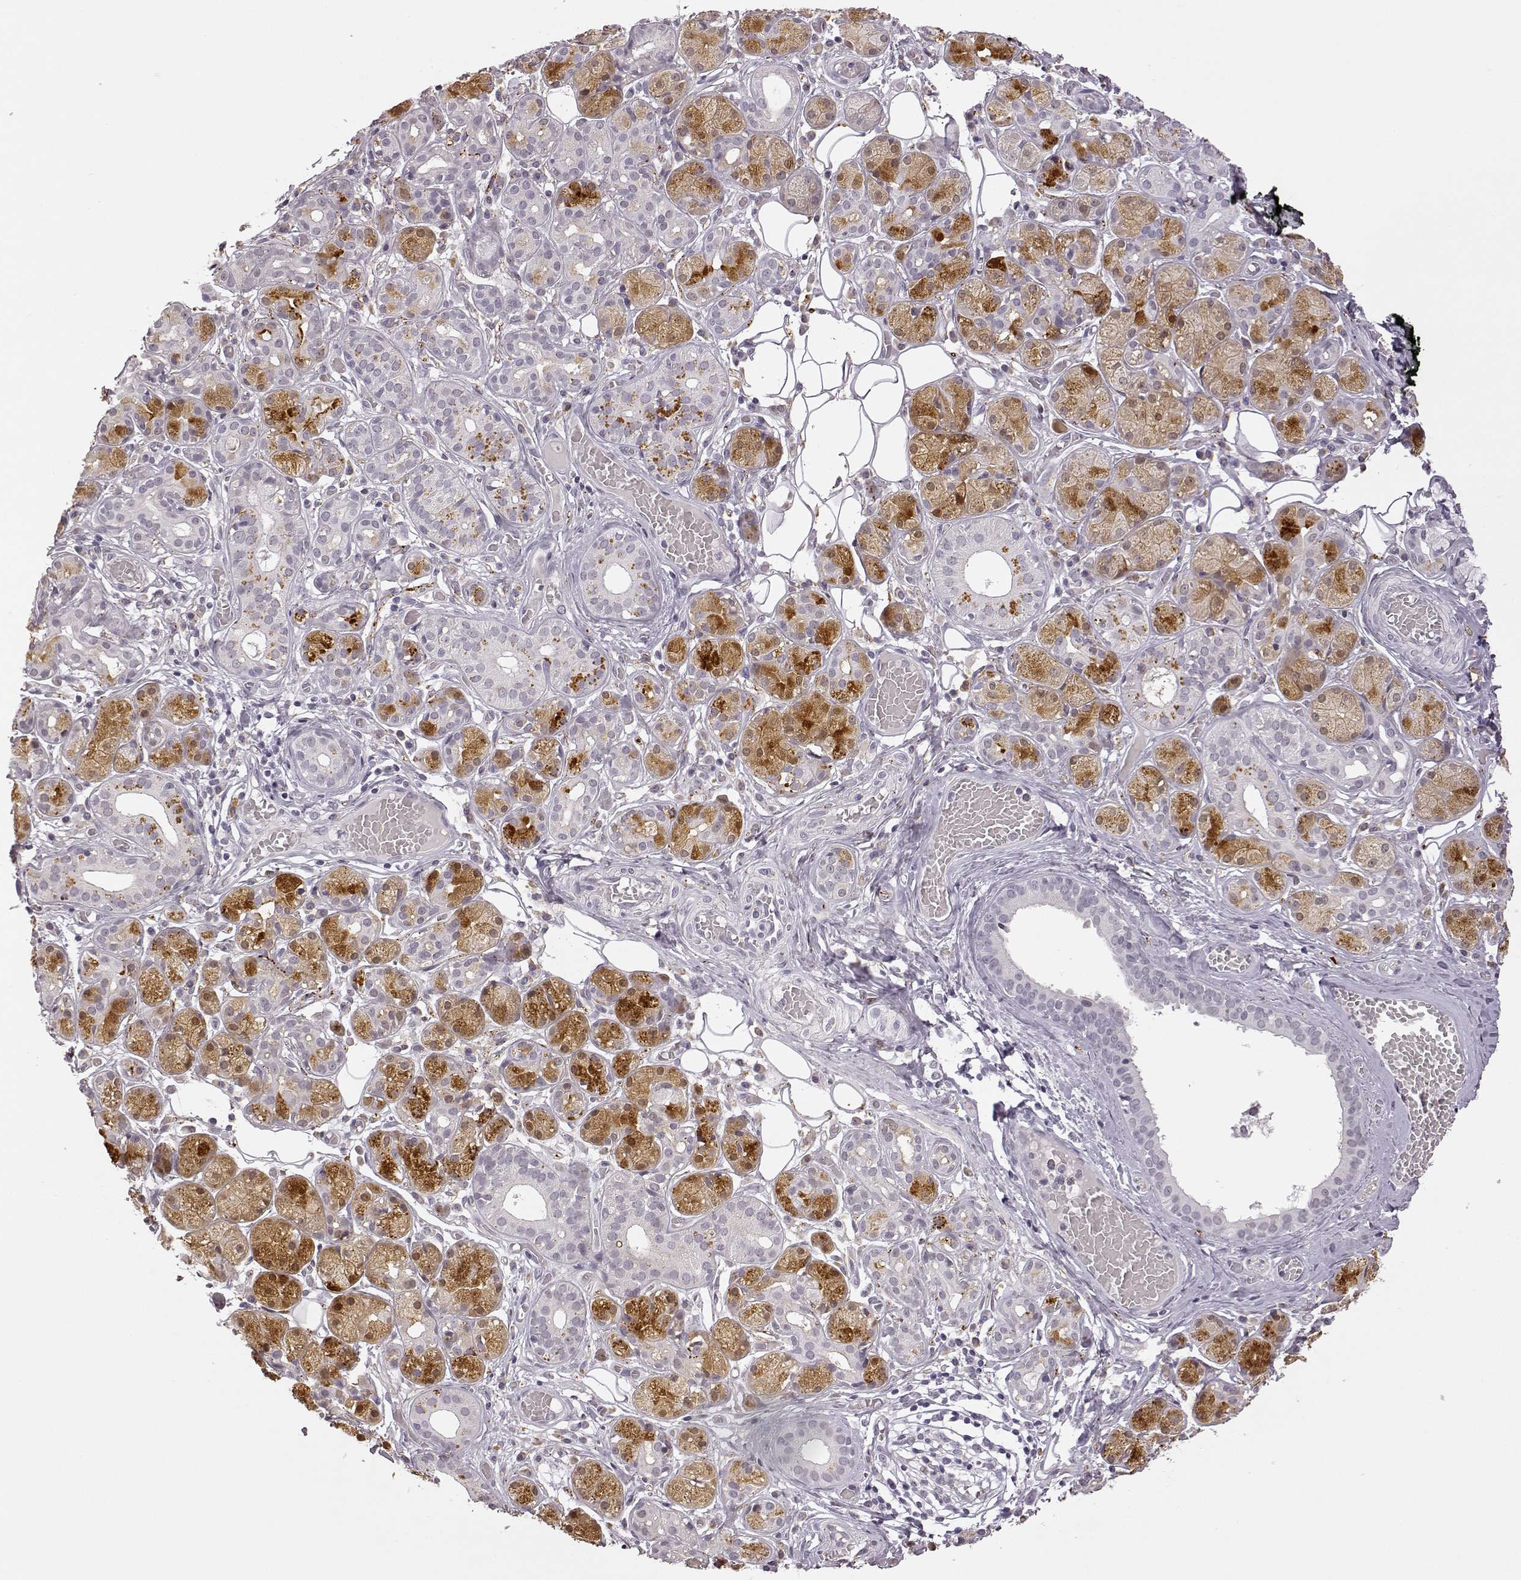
{"staining": {"intensity": "weak", "quantity": "25%-75%", "location": "cytoplasmic/membranous"}, "tissue": "salivary gland", "cell_type": "Glandular cells", "image_type": "normal", "snomed": [{"axis": "morphology", "description": "Normal tissue, NOS"}, {"axis": "topography", "description": "Salivary gland"}, {"axis": "topography", "description": "Peripheral nerve tissue"}], "caption": "Normal salivary gland exhibits weak cytoplasmic/membranous staining in about 25%-75% of glandular cells The protein is shown in brown color, while the nuclei are stained blue..", "gene": "VGF", "patient": {"sex": "male", "age": 71}}